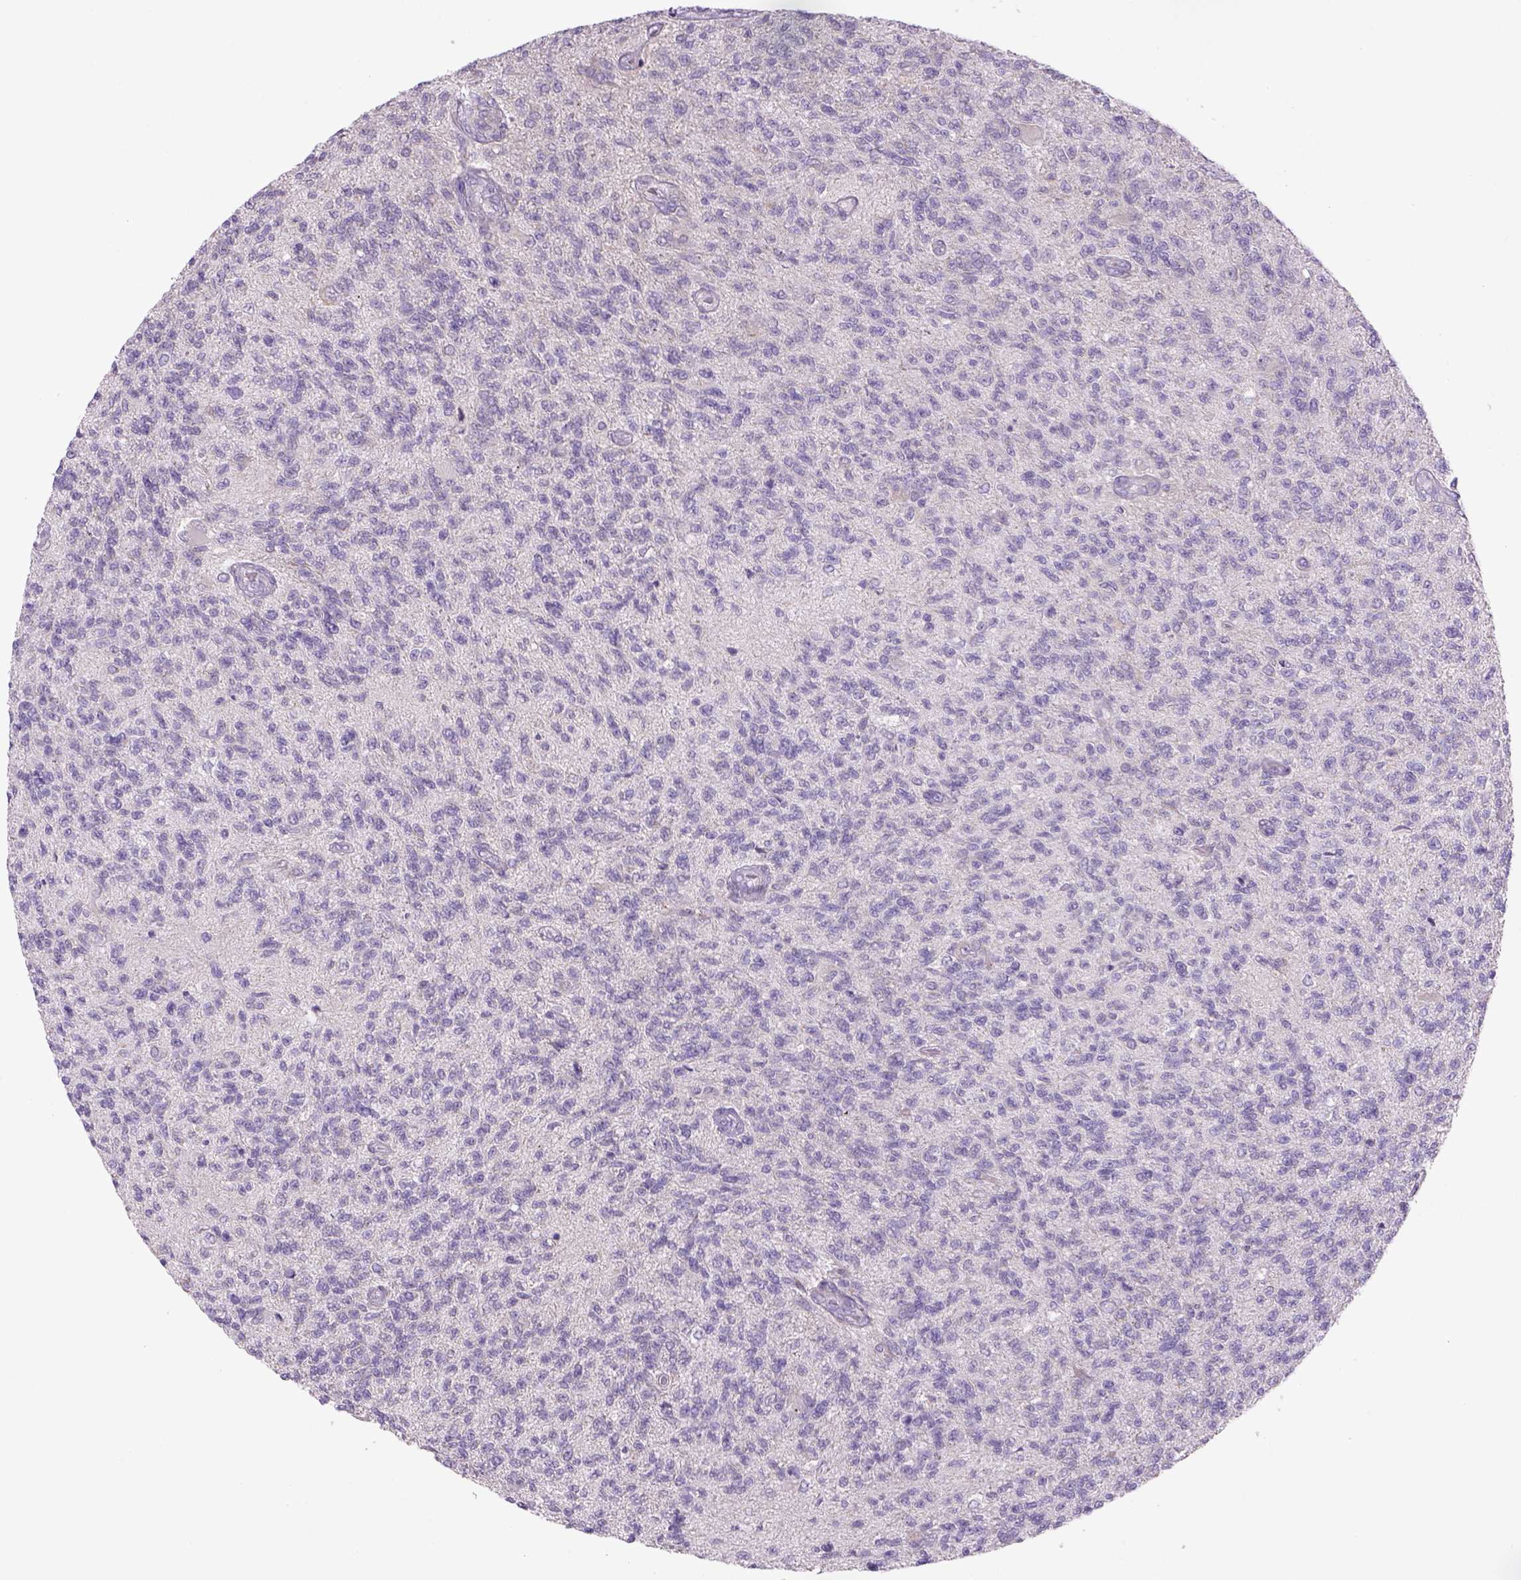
{"staining": {"intensity": "negative", "quantity": "none", "location": "none"}, "tissue": "glioma", "cell_type": "Tumor cells", "image_type": "cancer", "snomed": [{"axis": "morphology", "description": "Glioma, malignant, High grade"}, {"axis": "topography", "description": "Brain"}], "caption": "Immunohistochemistry of glioma displays no staining in tumor cells.", "gene": "ADGRV1", "patient": {"sex": "male", "age": 56}}